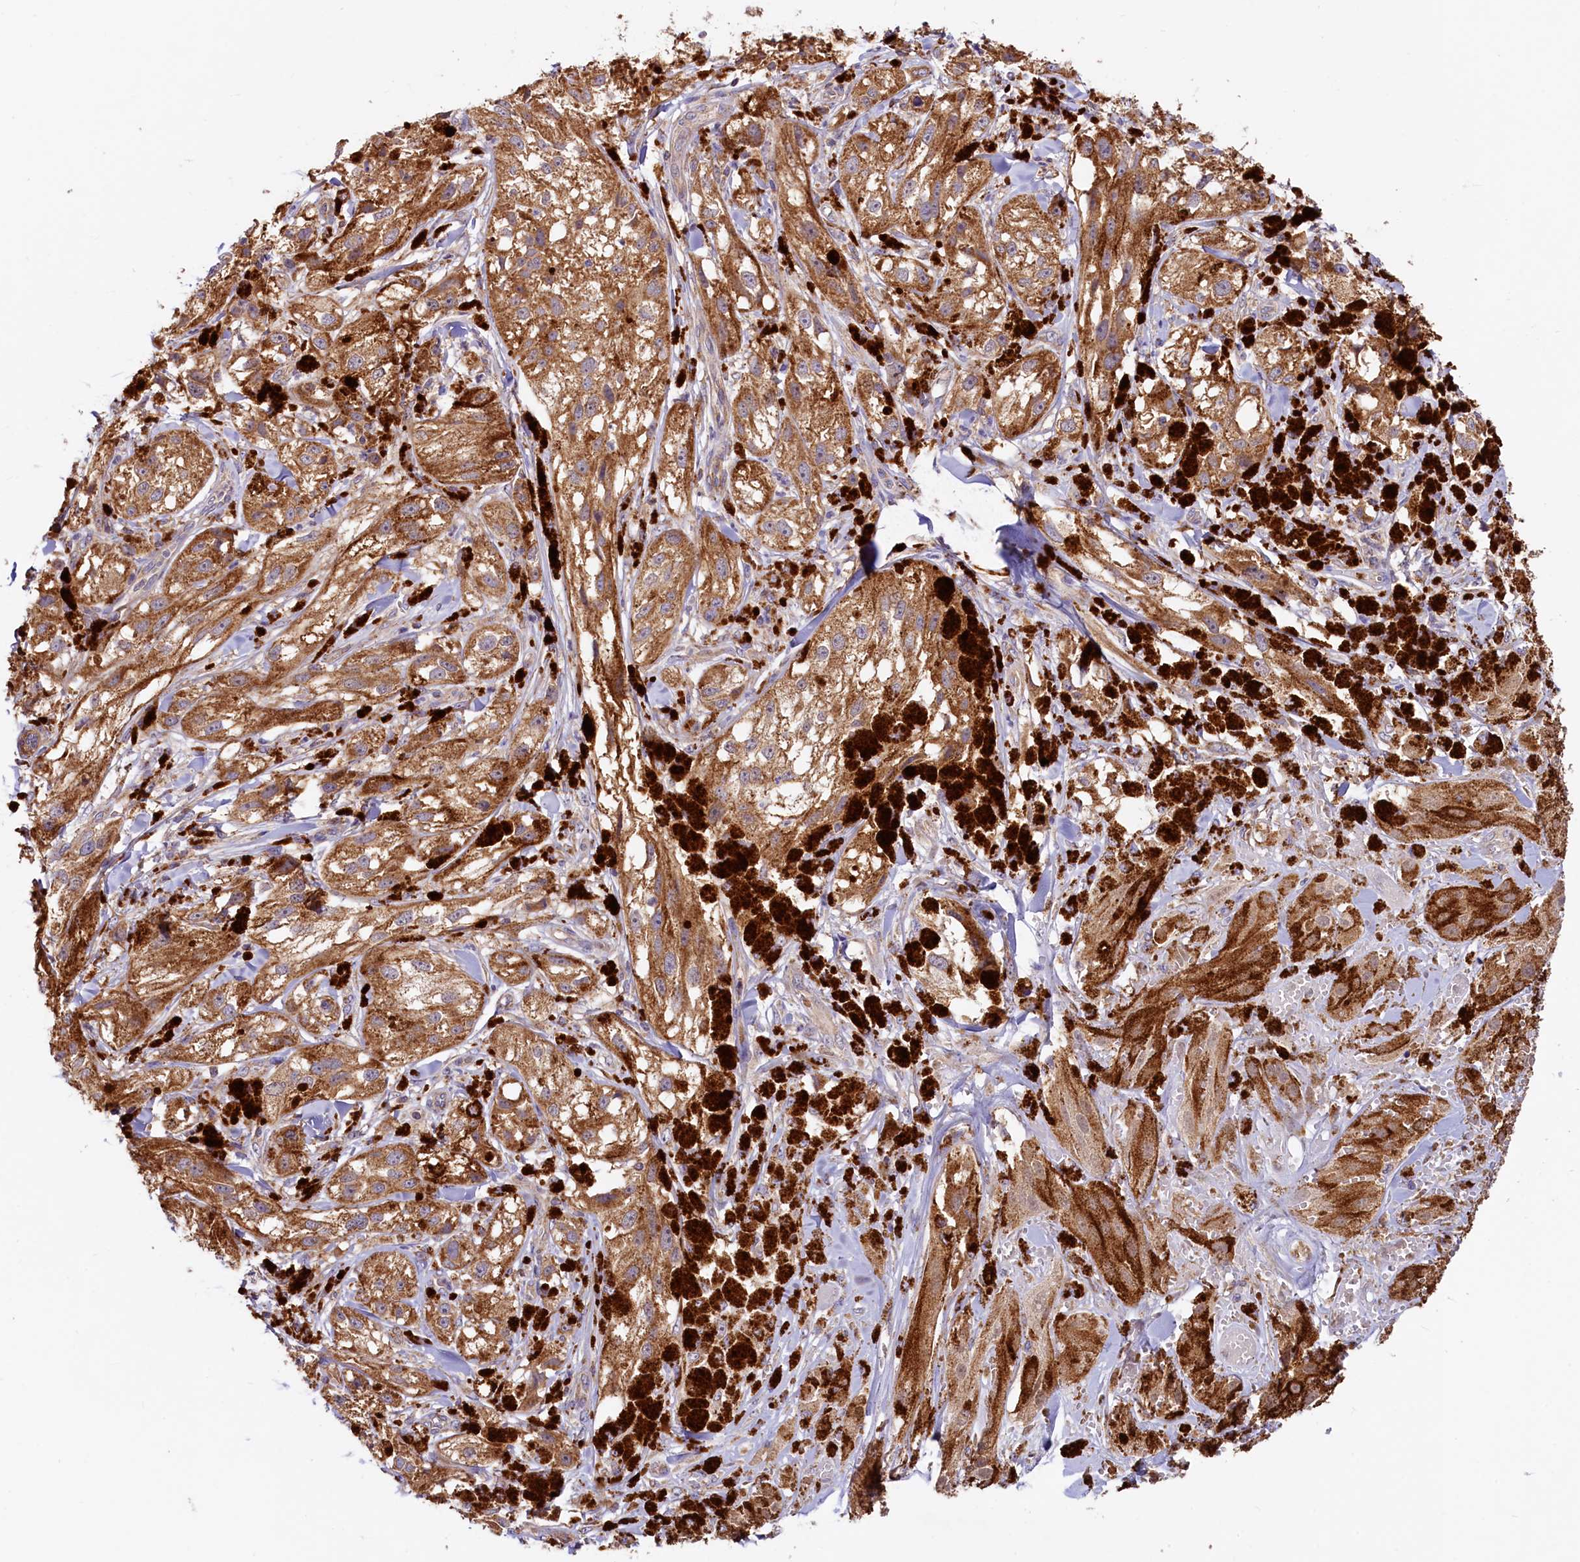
{"staining": {"intensity": "moderate", "quantity": ">75%", "location": "cytoplasmic/membranous"}, "tissue": "melanoma", "cell_type": "Tumor cells", "image_type": "cancer", "snomed": [{"axis": "morphology", "description": "Malignant melanoma, NOS"}, {"axis": "topography", "description": "Skin"}], "caption": "A histopathology image showing moderate cytoplasmic/membranous staining in about >75% of tumor cells in malignant melanoma, as visualized by brown immunohistochemical staining.", "gene": "CIAO3", "patient": {"sex": "male", "age": 88}}